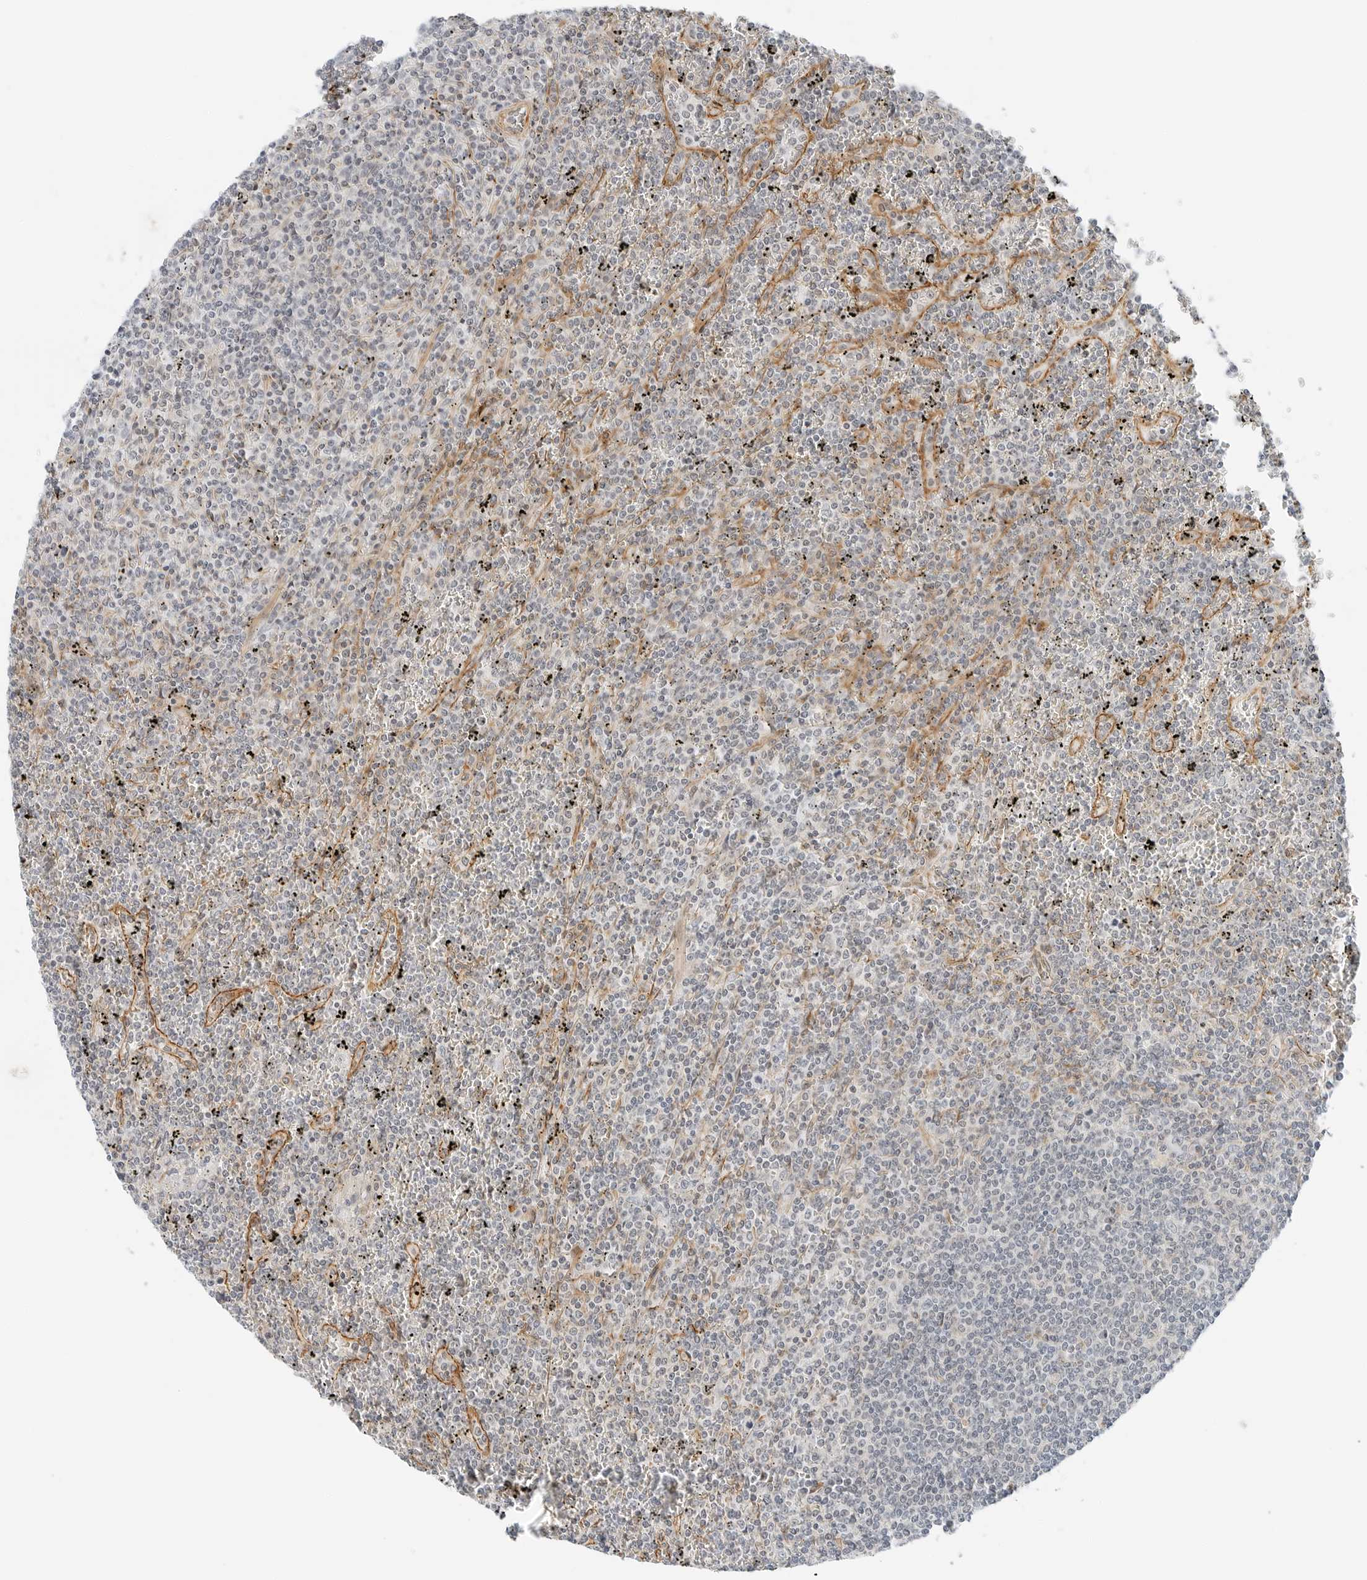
{"staining": {"intensity": "negative", "quantity": "none", "location": "none"}, "tissue": "lymphoma", "cell_type": "Tumor cells", "image_type": "cancer", "snomed": [{"axis": "morphology", "description": "Malignant lymphoma, non-Hodgkin's type, Low grade"}, {"axis": "topography", "description": "Spleen"}], "caption": "Immunohistochemical staining of lymphoma displays no significant staining in tumor cells. (Brightfield microscopy of DAB (3,3'-diaminobenzidine) immunohistochemistry (IHC) at high magnification).", "gene": "IQCC", "patient": {"sex": "female", "age": 19}}